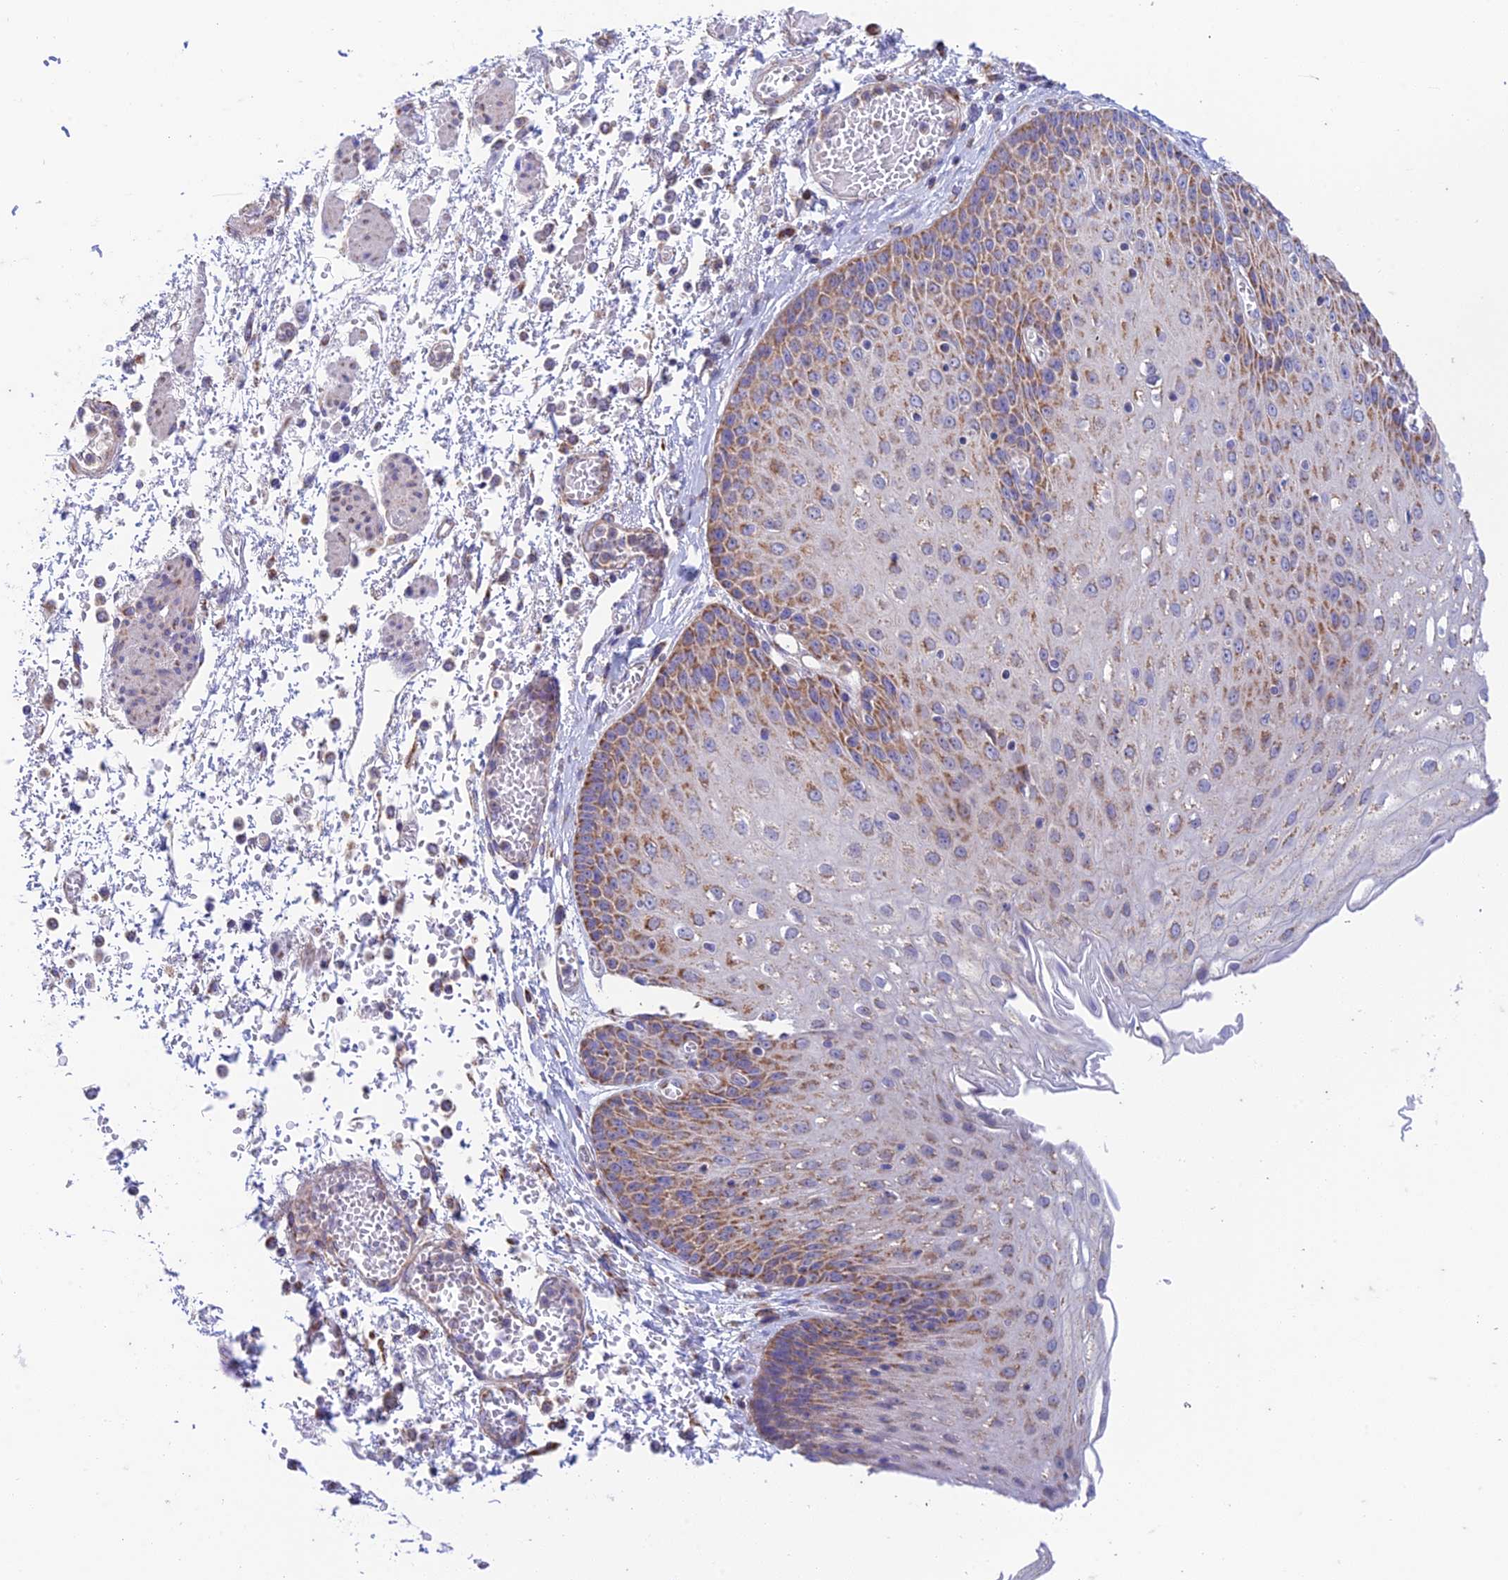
{"staining": {"intensity": "moderate", "quantity": "25%-75%", "location": "cytoplasmic/membranous"}, "tissue": "esophagus", "cell_type": "Squamous epithelial cells", "image_type": "normal", "snomed": [{"axis": "morphology", "description": "Normal tissue, NOS"}, {"axis": "topography", "description": "Esophagus"}], "caption": "Immunohistochemical staining of unremarkable human esophagus reveals moderate cytoplasmic/membranous protein expression in approximately 25%-75% of squamous epithelial cells. The staining is performed using DAB (3,3'-diaminobenzidine) brown chromogen to label protein expression. The nuclei are counter-stained blue using hematoxylin.", "gene": "ZNF181", "patient": {"sex": "male", "age": 81}}